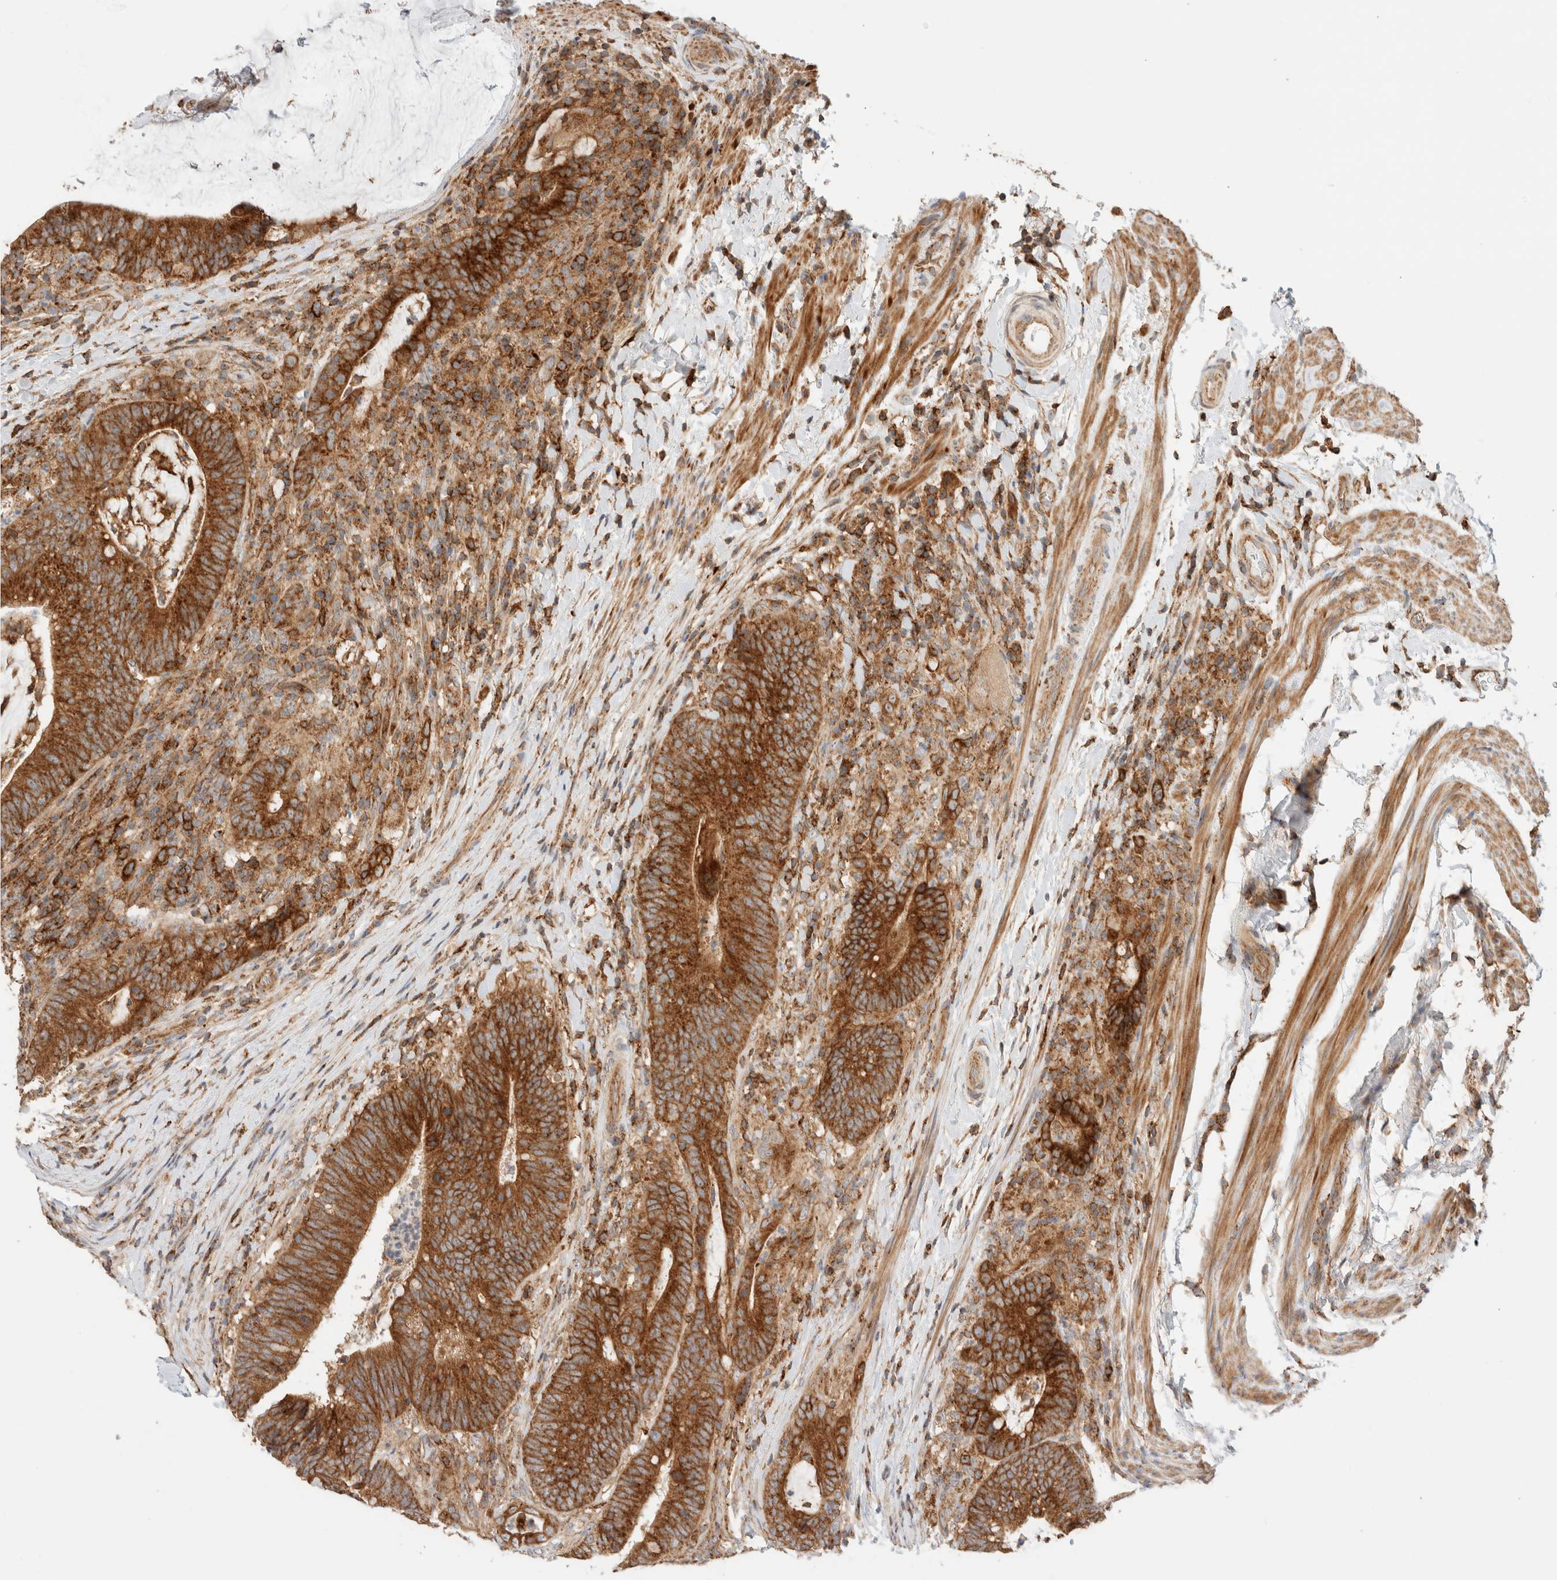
{"staining": {"intensity": "strong", "quantity": ">75%", "location": "cytoplasmic/membranous"}, "tissue": "colorectal cancer", "cell_type": "Tumor cells", "image_type": "cancer", "snomed": [{"axis": "morphology", "description": "Adenocarcinoma, NOS"}, {"axis": "topography", "description": "Colon"}], "caption": "High-power microscopy captured an immunohistochemistry image of adenocarcinoma (colorectal), revealing strong cytoplasmic/membranous staining in about >75% of tumor cells.", "gene": "MRM3", "patient": {"sex": "female", "age": 66}}